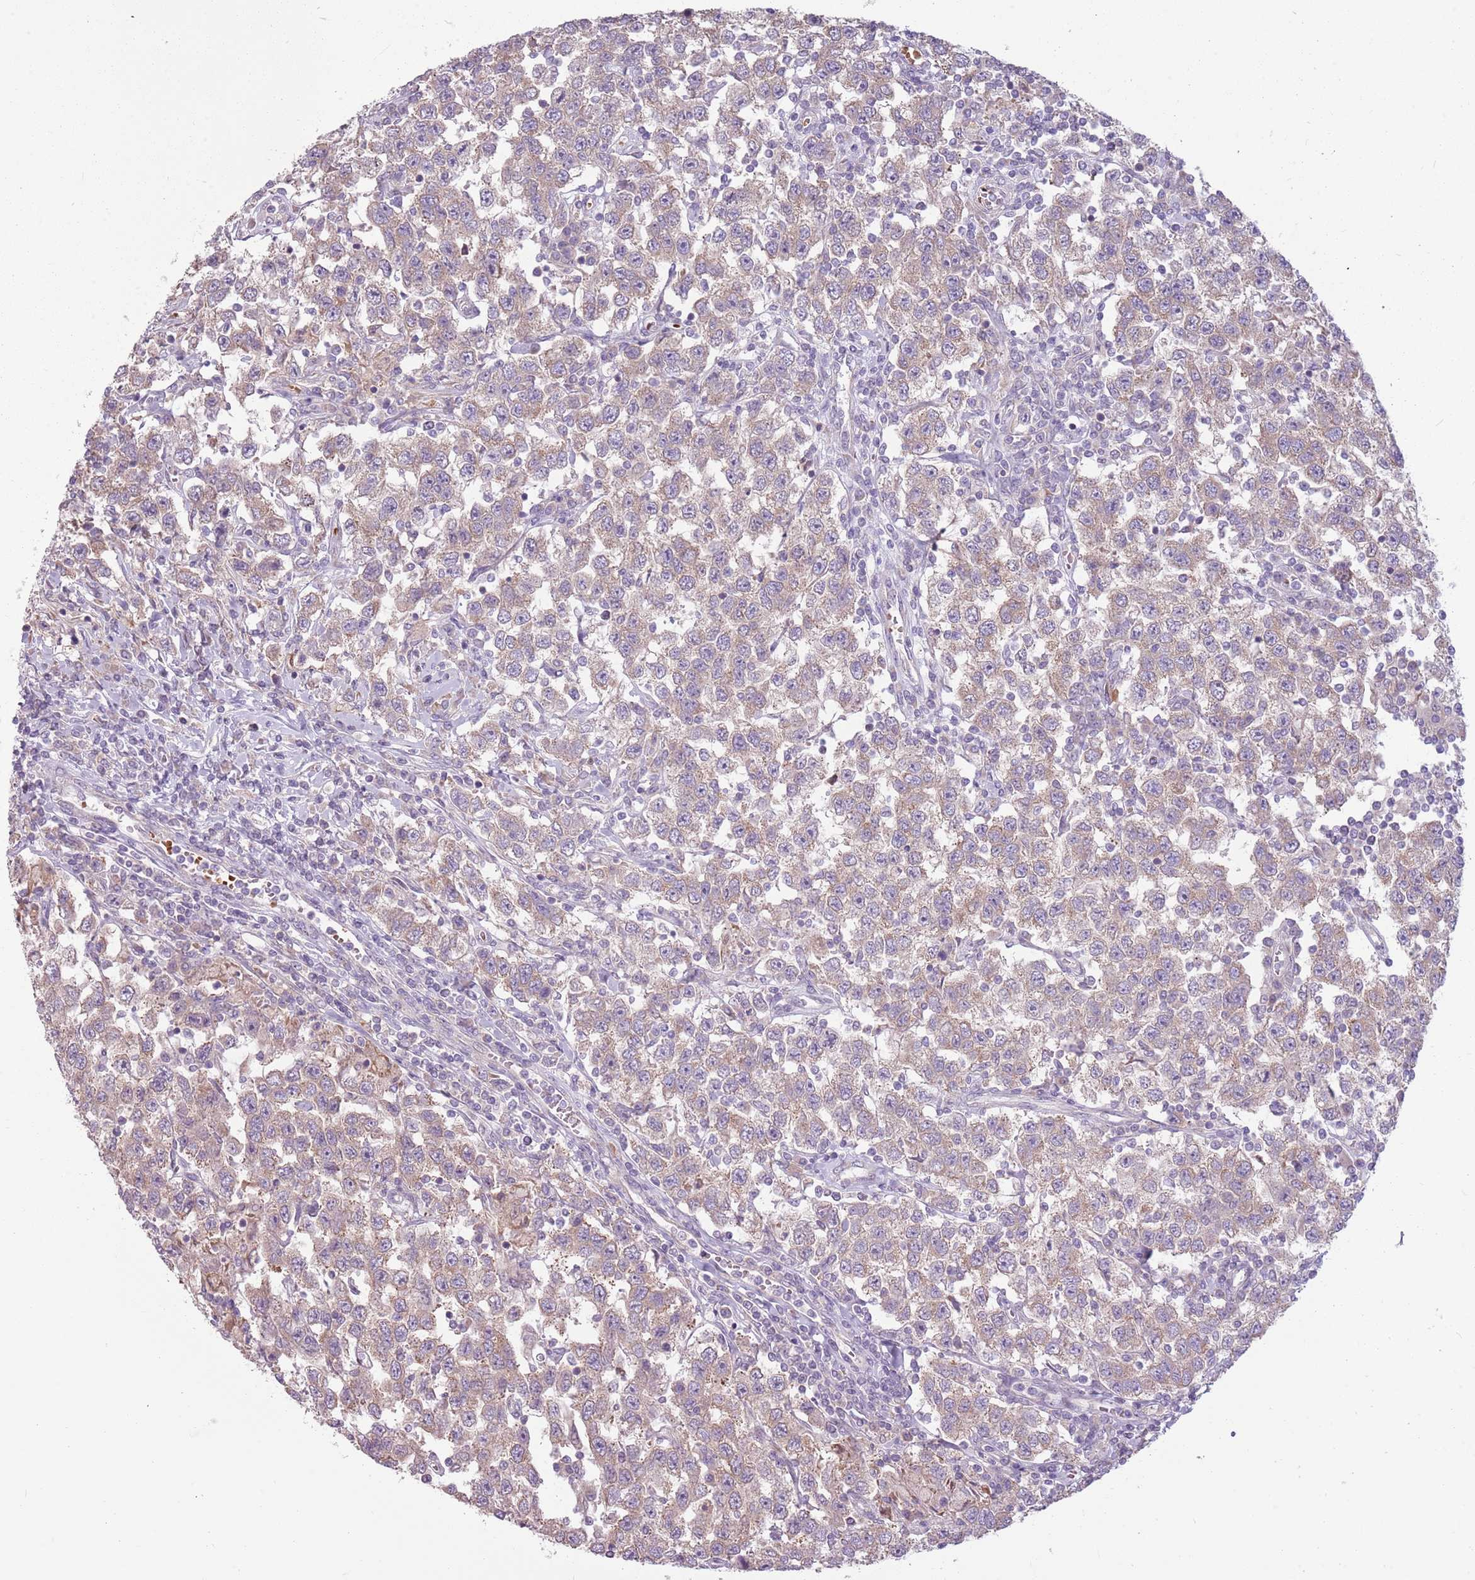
{"staining": {"intensity": "weak", "quantity": "<25%", "location": "cytoplasmic/membranous"}, "tissue": "testis cancer", "cell_type": "Tumor cells", "image_type": "cancer", "snomed": [{"axis": "morphology", "description": "Seminoma, NOS"}, {"axis": "topography", "description": "Testis"}], "caption": "High power microscopy photomicrograph of an immunohistochemistry image of seminoma (testis), revealing no significant positivity in tumor cells. Nuclei are stained in blue.", "gene": "HSPA14", "patient": {"sex": "male", "age": 41}}